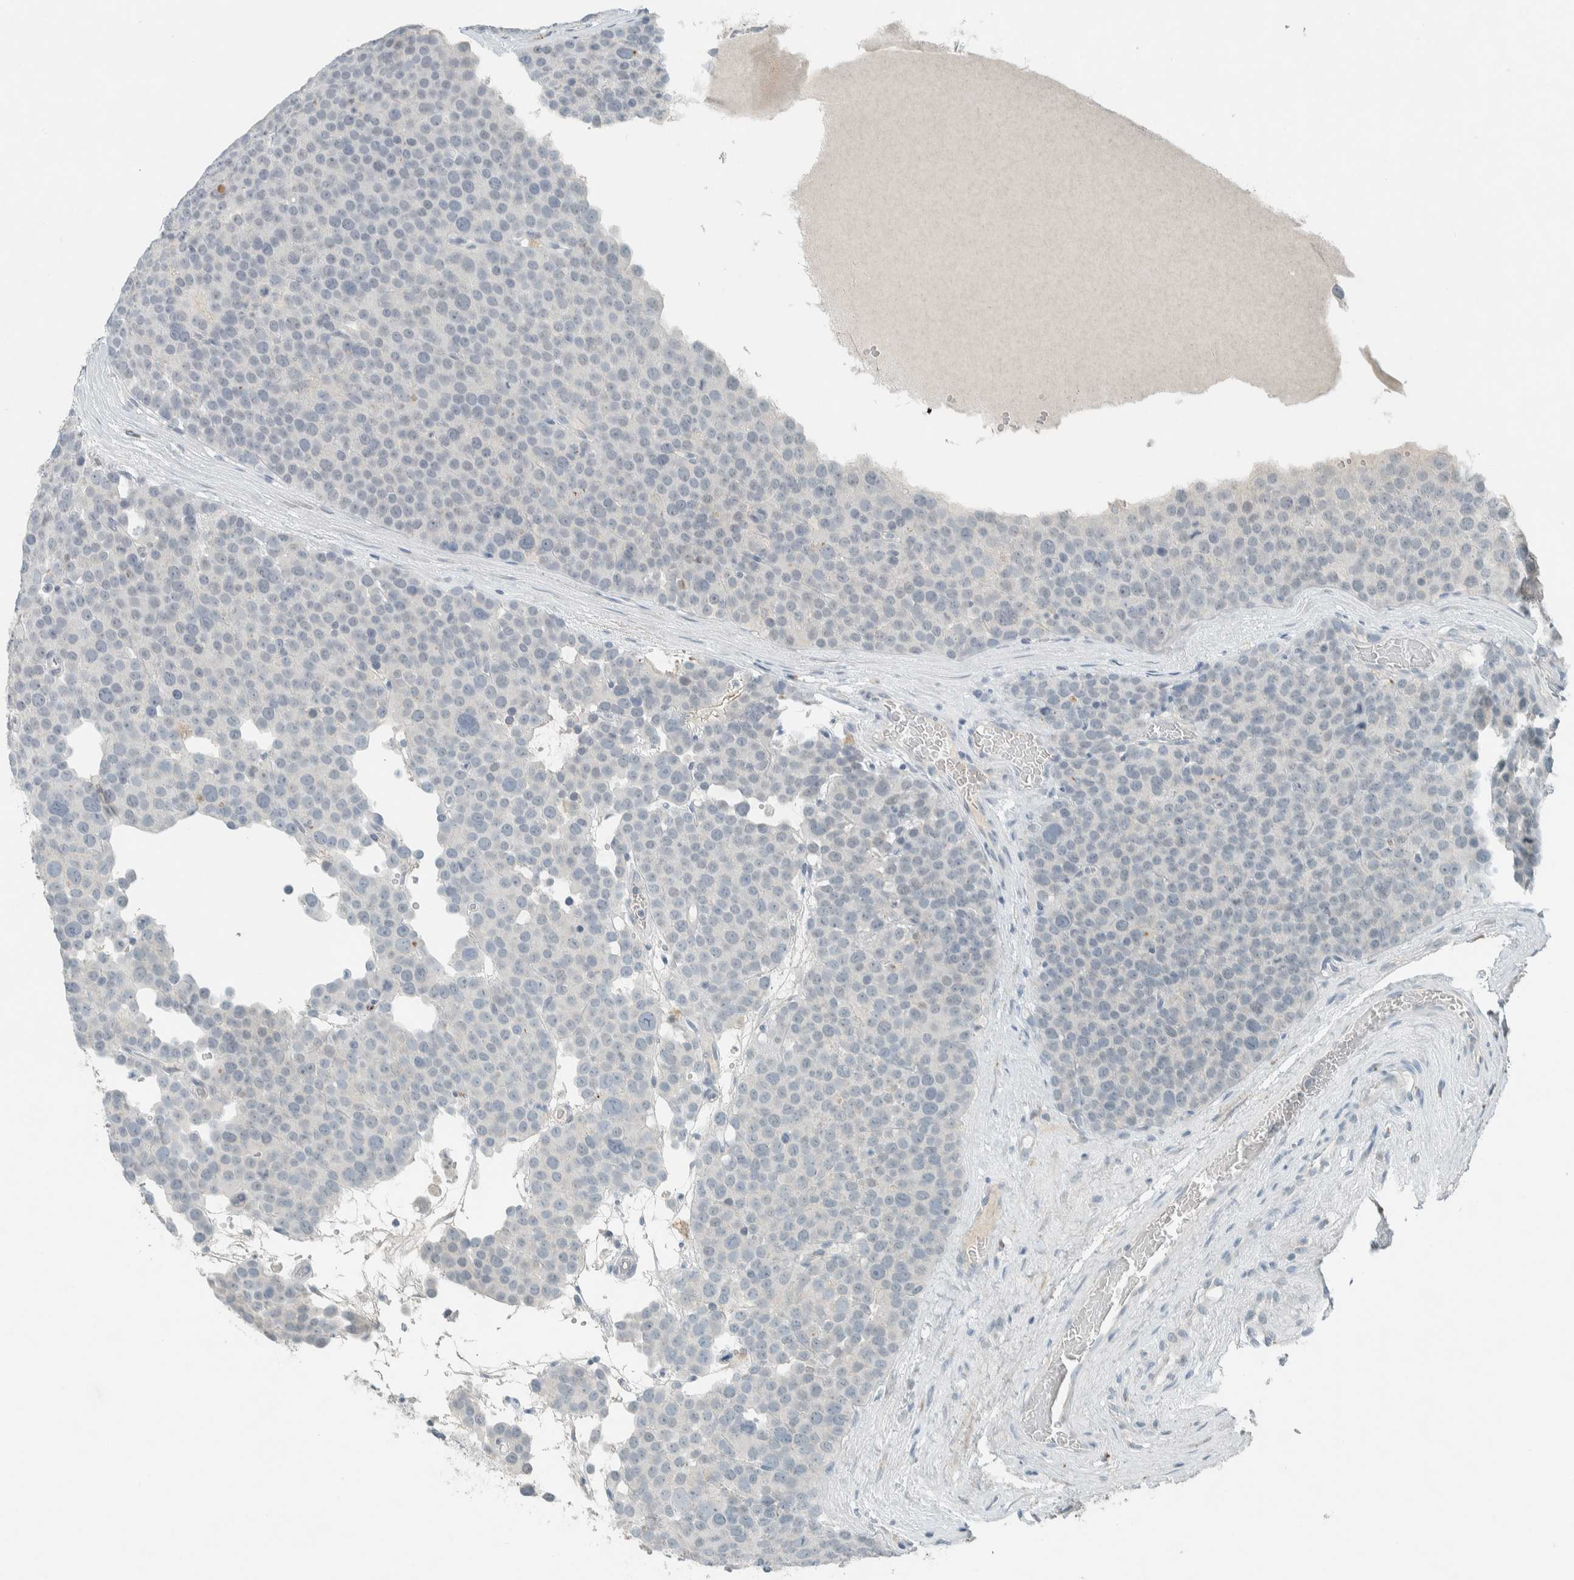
{"staining": {"intensity": "negative", "quantity": "none", "location": "none"}, "tissue": "testis cancer", "cell_type": "Tumor cells", "image_type": "cancer", "snomed": [{"axis": "morphology", "description": "Seminoma, NOS"}, {"axis": "topography", "description": "Testis"}], "caption": "Seminoma (testis) was stained to show a protein in brown. There is no significant staining in tumor cells.", "gene": "CERCAM", "patient": {"sex": "male", "age": 71}}